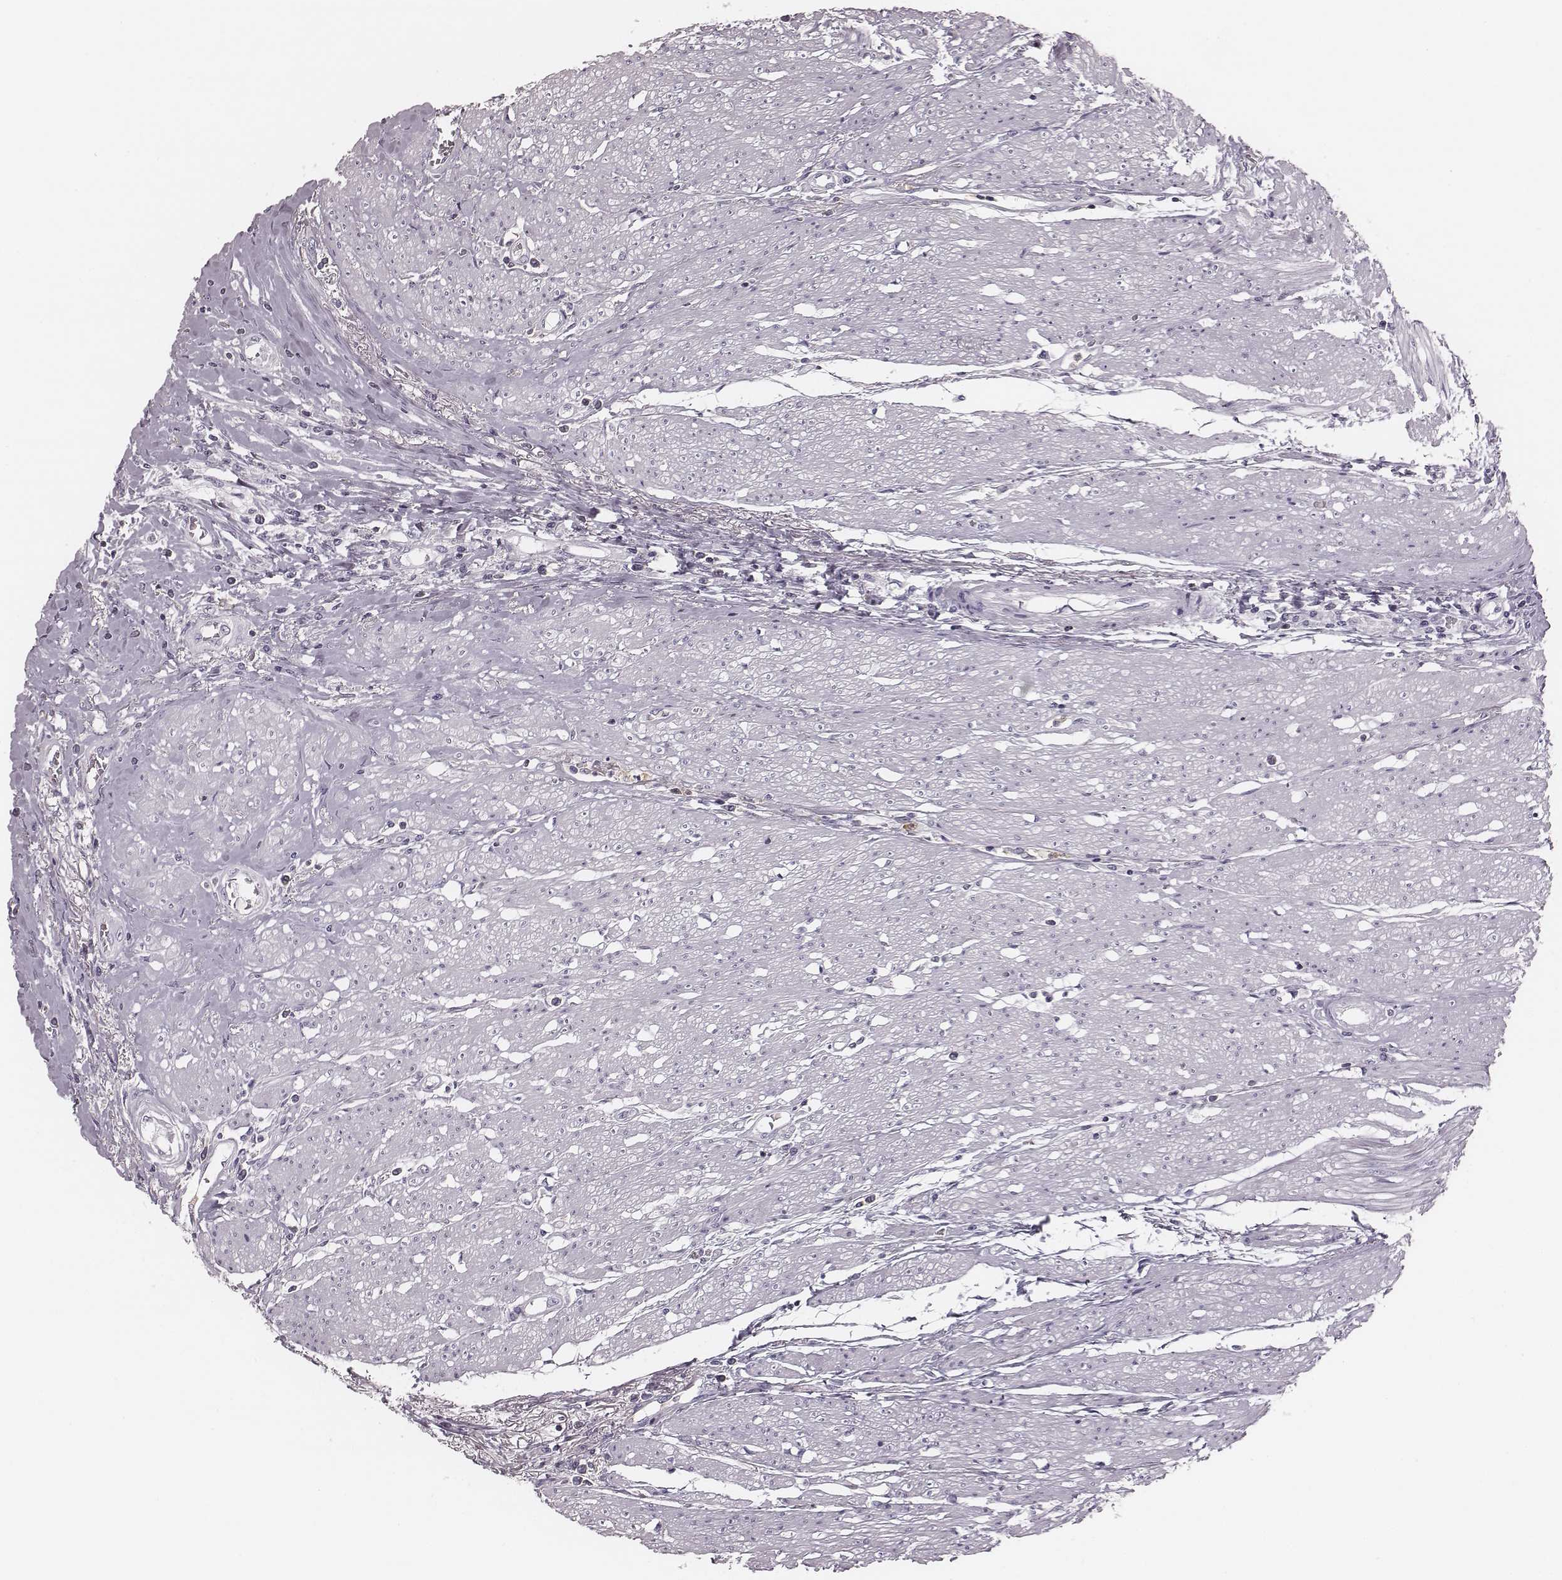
{"staining": {"intensity": "negative", "quantity": "none", "location": "none"}, "tissue": "colorectal cancer", "cell_type": "Tumor cells", "image_type": "cancer", "snomed": [{"axis": "morphology", "description": "Adenocarcinoma, NOS"}, {"axis": "topography", "description": "Rectum"}], "caption": "Immunohistochemistry histopathology image of colorectal cancer stained for a protein (brown), which reveals no staining in tumor cells. The staining is performed using DAB (3,3'-diaminobenzidine) brown chromogen with nuclei counter-stained in using hematoxylin.", "gene": "ZNF365", "patient": {"sex": "male", "age": 59}}